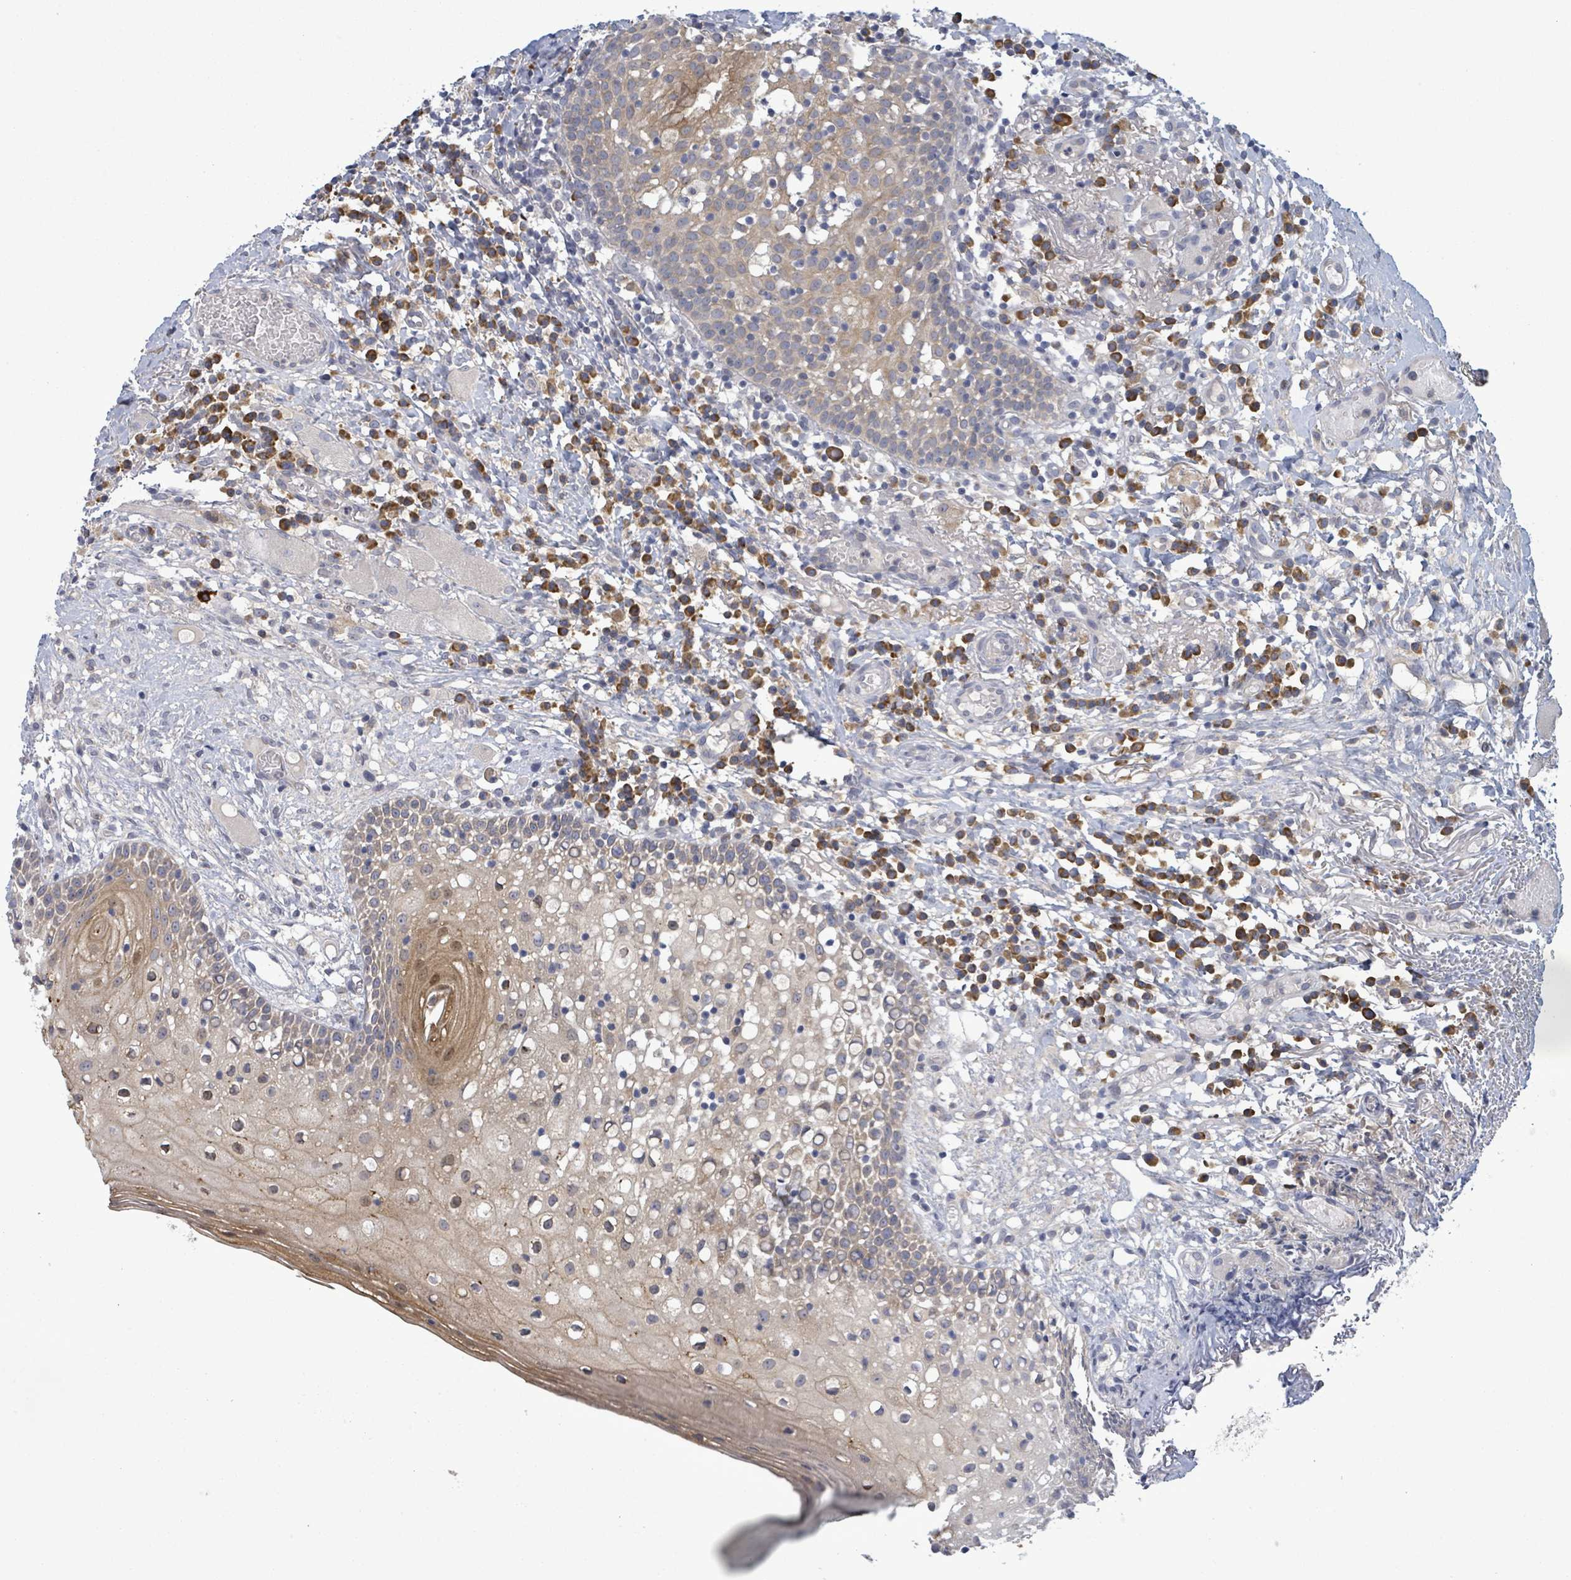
{"staining": {"intensity": "moderate", "quantity": "25%-75%", "location": "cytoplasmic/membranous"}, "tissue": "oral mucosa", "cell_type": "Squamous epithelial cells", "image_type": "normal", "snomed": [{"axis": "morphology", "description": "Normal tissue, NOS"}, {"axis": "topography", "description": "Oral tissue"}], "caption": "Moderate cytoplasmic/membranous staining for a protein is identified in approximately 25%-75% of squamous epithelial cells of normal oral mucosa using immunohistochemistry.", "gene": "ATP13A1", "patient": {"sex": "male", "age": 60}}